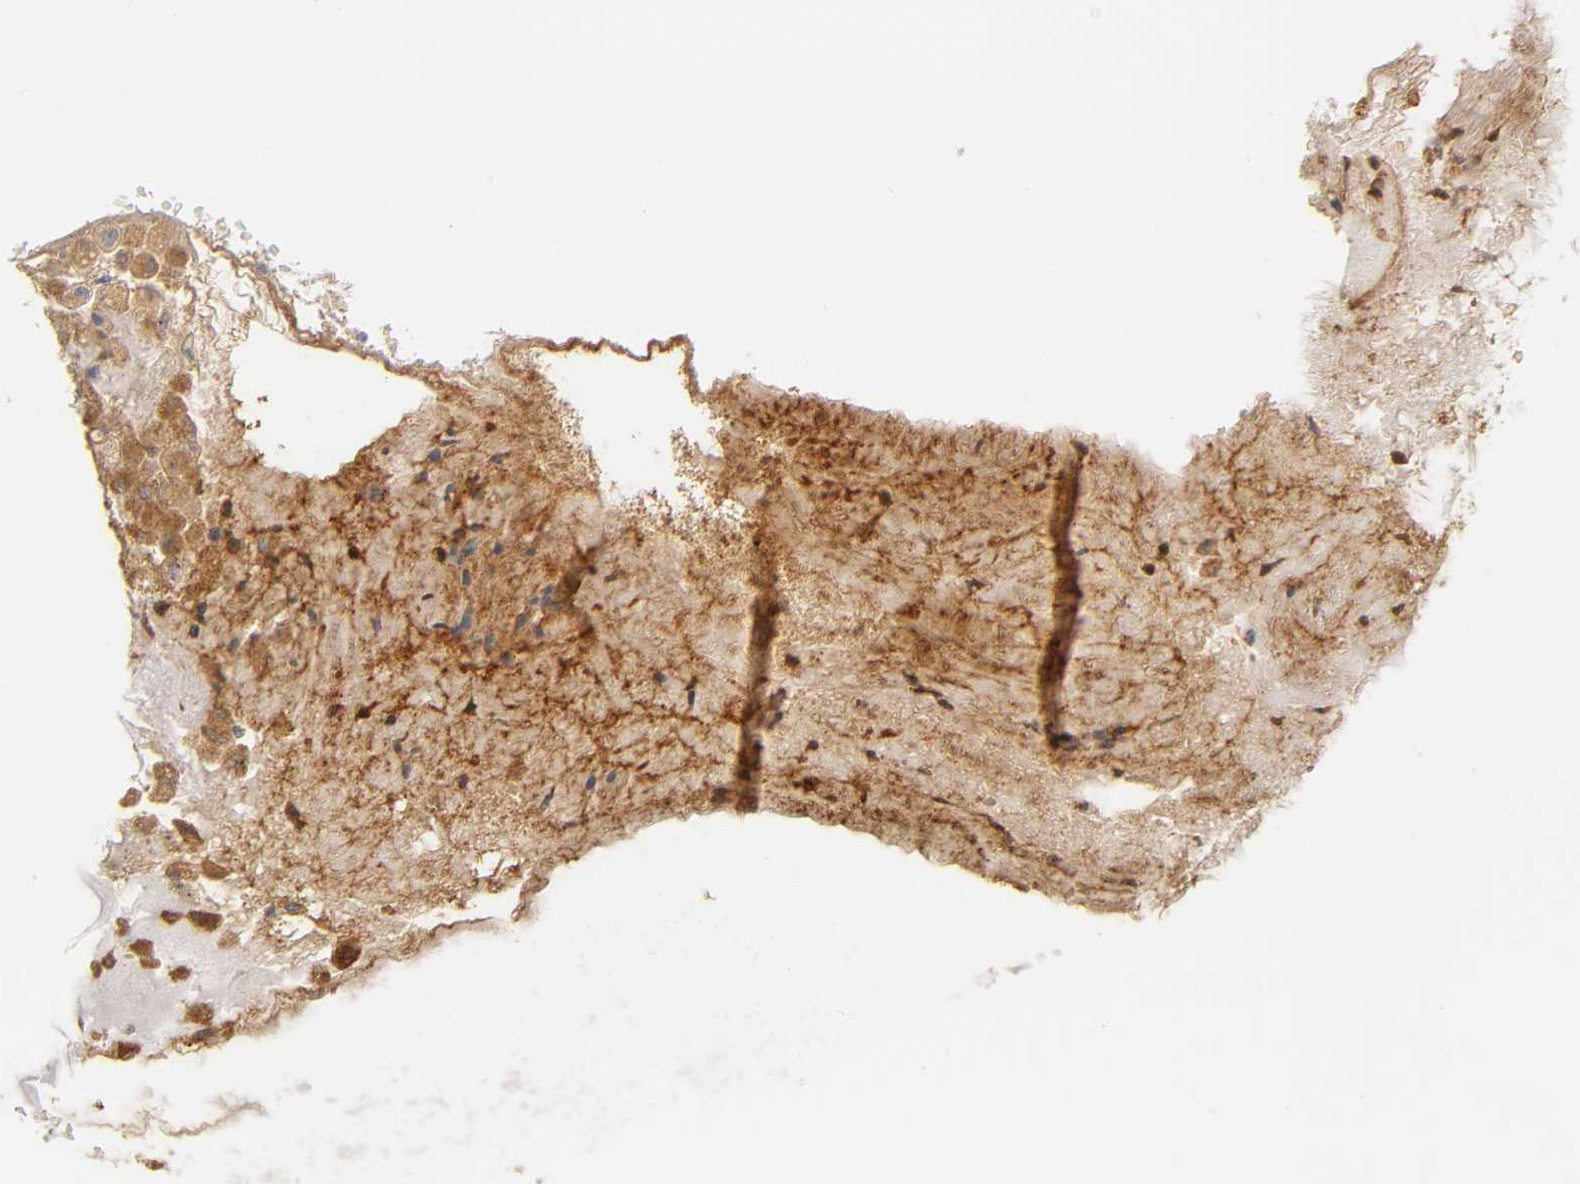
{"staining": {"intensity": "moderate", "quantity": ">75%", "location": "nuclear"}, "tissue": "adipose tissue", "cell_type": "Adipocytes", "image_type": "normal", "snomed": [{"axis": "morphology", "description": "Normal tissue, NOS"}, {"axis": "topography", "description": "Bronchus"}, {"axis": "topography", "description": "Lung"}], "caption": "A brown stain shows moderate nuclear staining of a protein in adipocytes of normal adipose tissue. (brown staining indicates protein expression, while blue staining denotes nuclei).", "gene": "PLD1", "patient": {"sex": "female", "age": 56}}